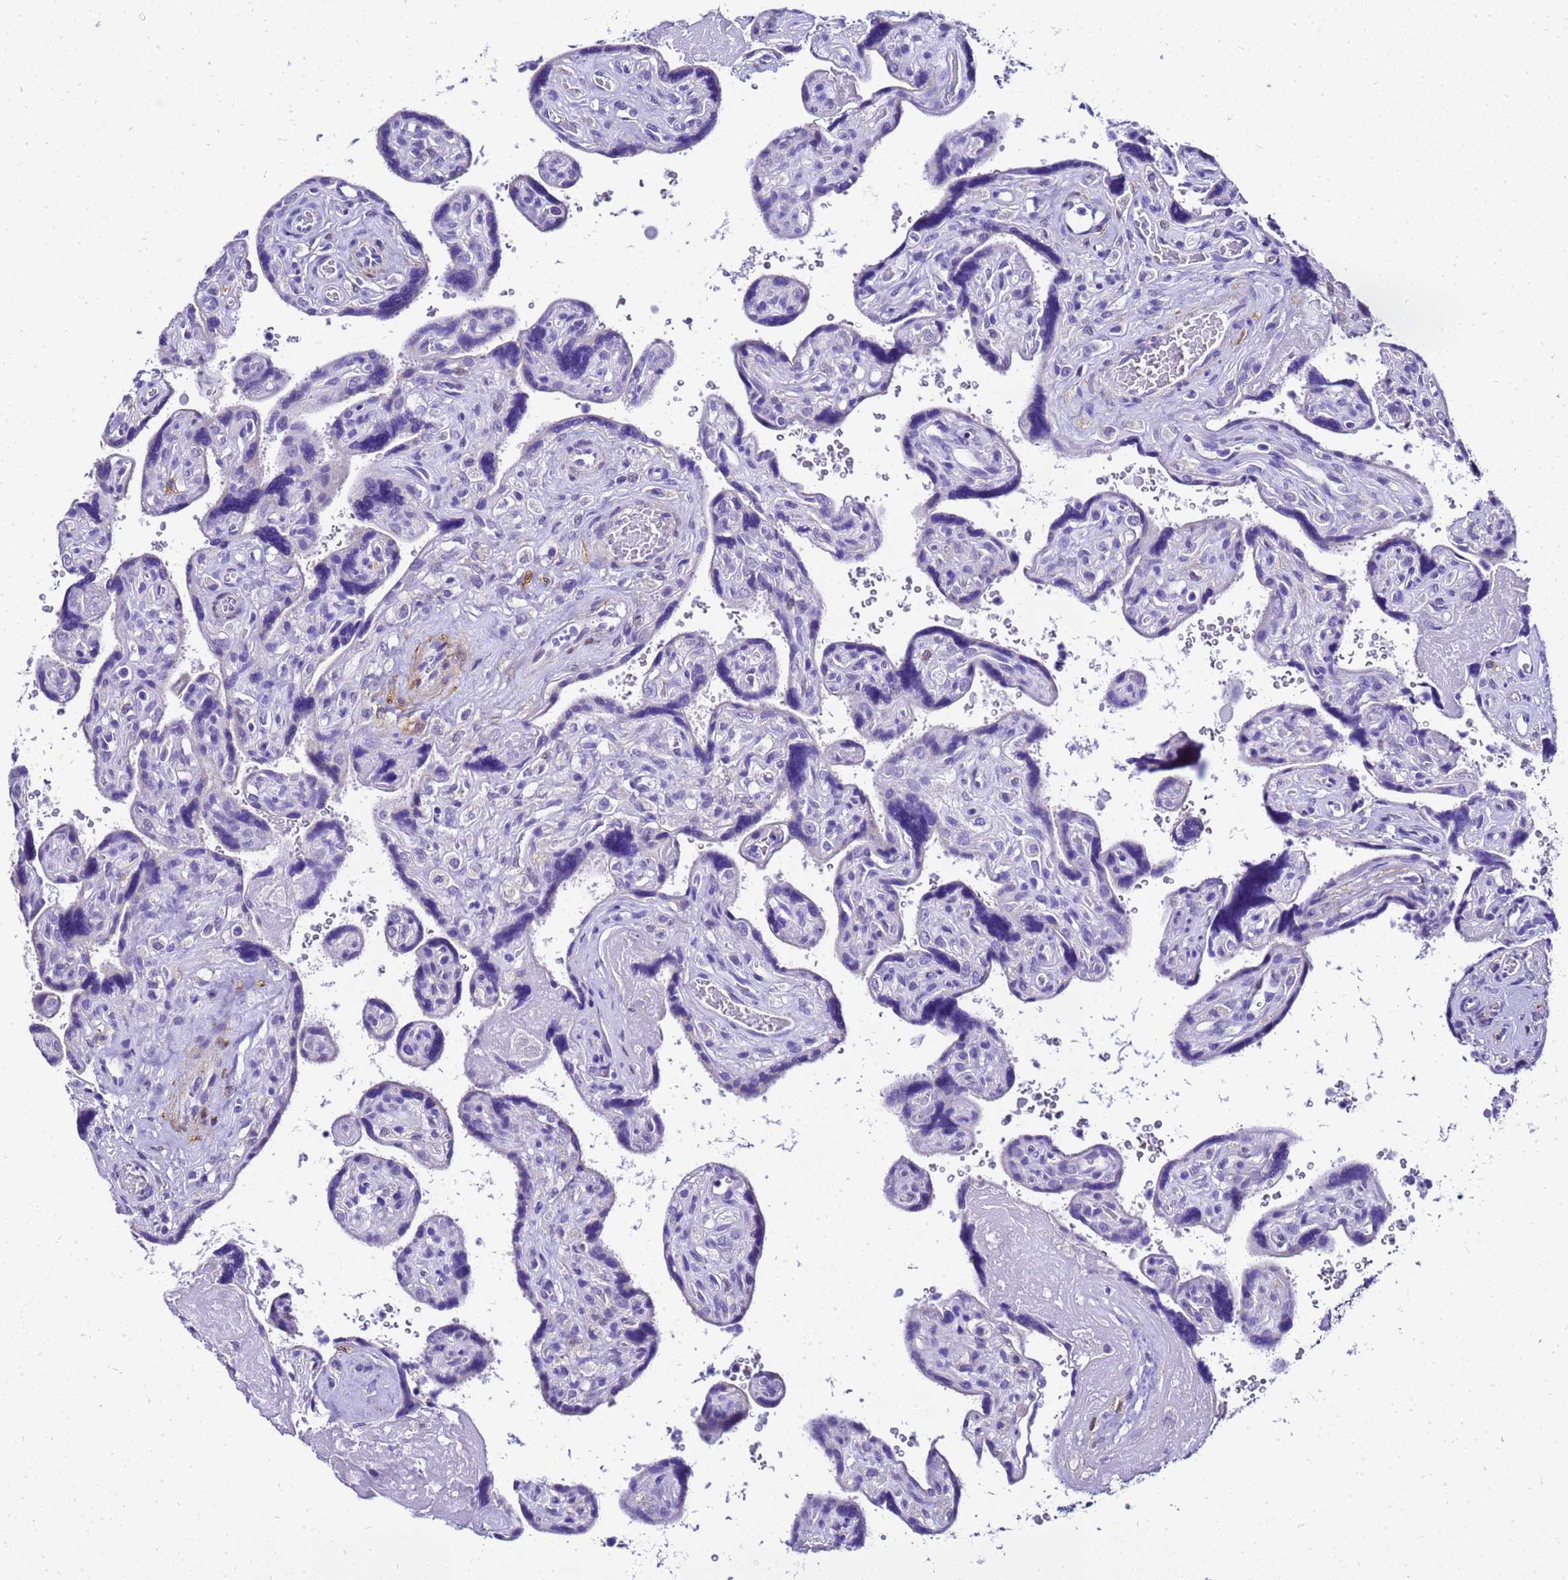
{"staining": {"intensity": "negative", "quantity": "none", "location": "none"}, "tissue": "placenta", "cell_type": "Trophoblastic cells", "image_type": "normal", "snomed": [{"axis": "morphology", "description": "Normal tissue, NOS"}, {"axis": "topography", "description": "Placenta"}], "caption": "Protein analysis of unremarkable placenta shows no significant positivity in trophoblastic cells.", "gene": "HSPB6", "patient": {"sex": "female", "age": 39}}